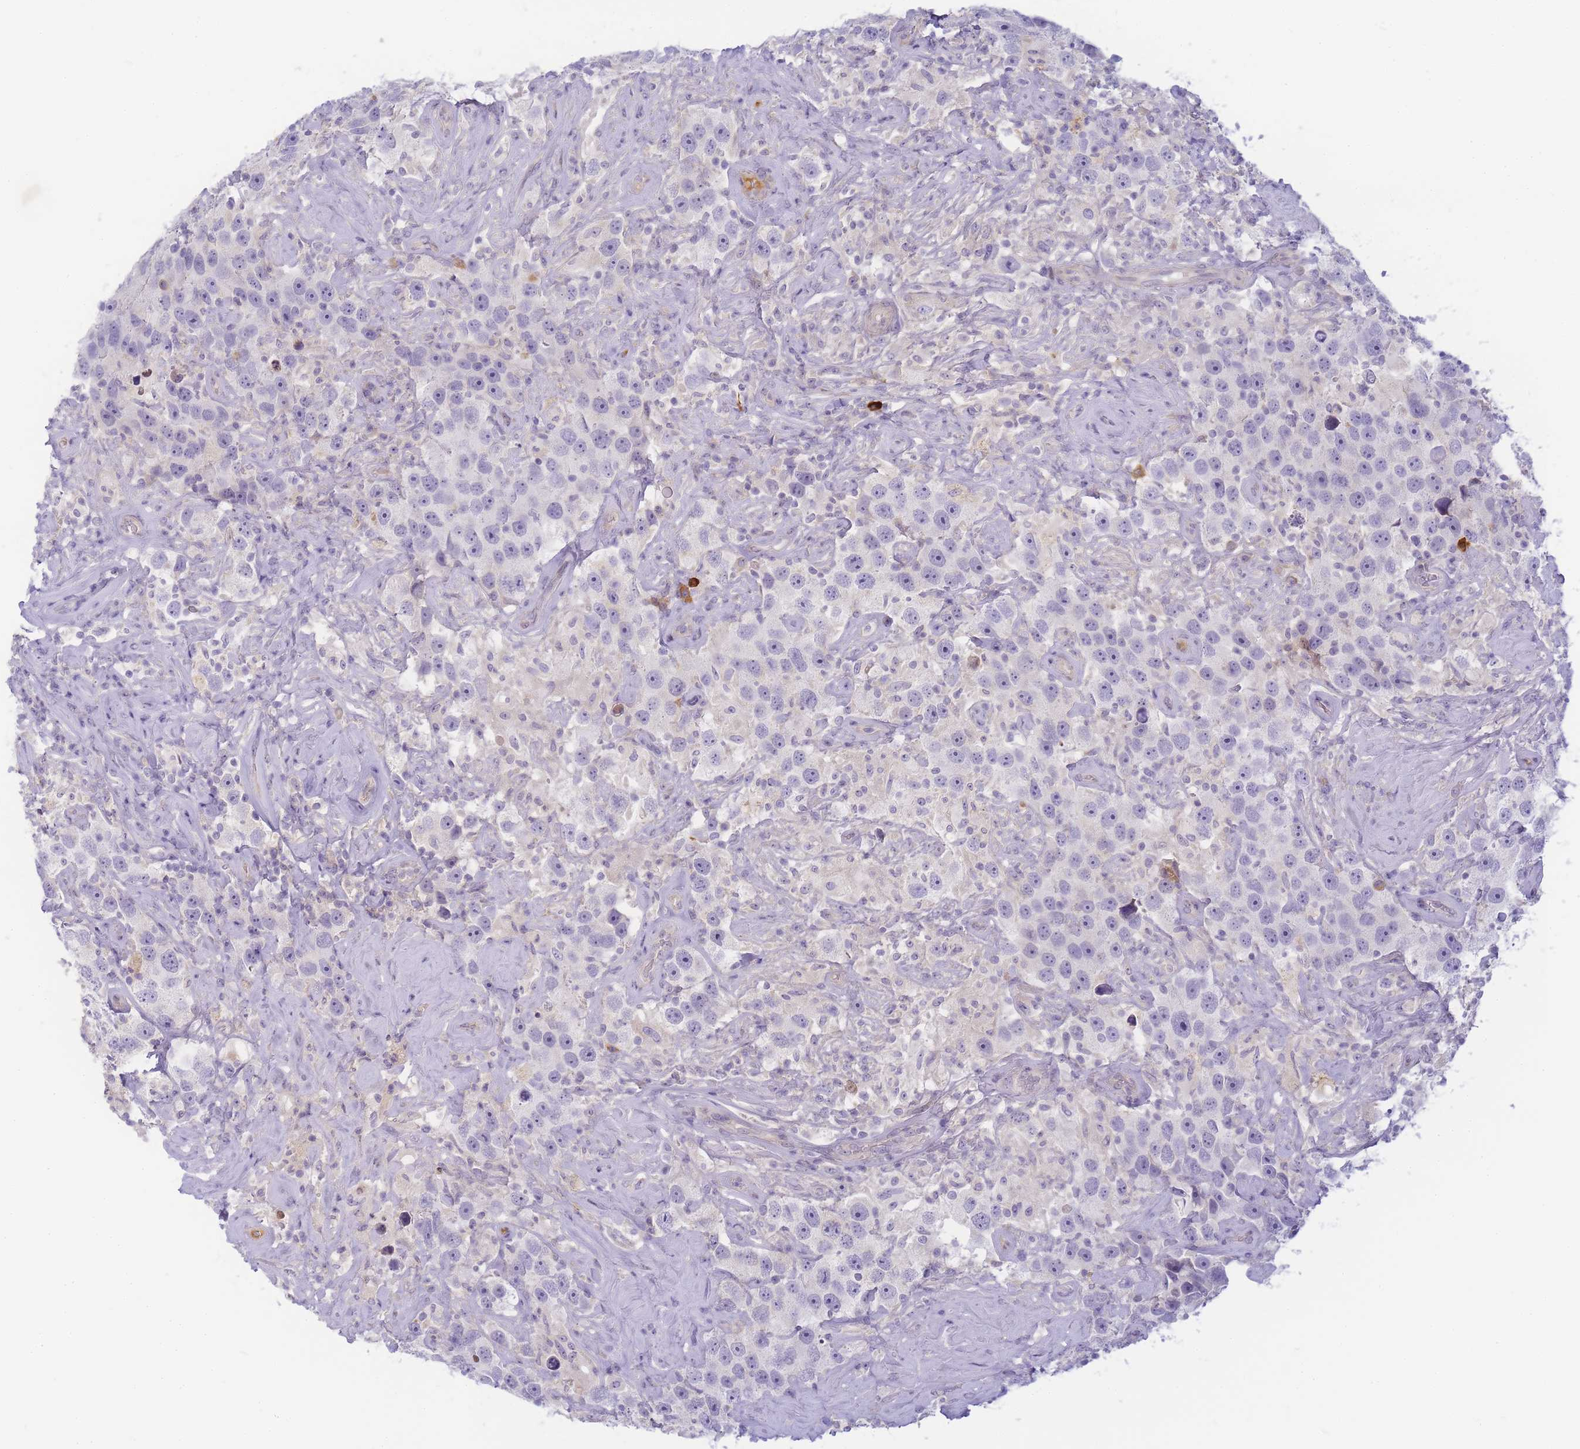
{"staining": {"intensity": "negative", "quantity": "none", "location": "none"}, "tissue": "testis cancer", "cell_type": "Tumor cells", "image_type": "cancer", "snomed": [{"axis": "morphology", "description": "Seminoma, NOS"}, {"axis": "topography", "description": "Testis"}], "caption": "IHC of human testis cancer (seminoma) exhibits no expression in tumor cells.", "gene": "RRAD", "patient": {"sex": "male", "age": 49}}